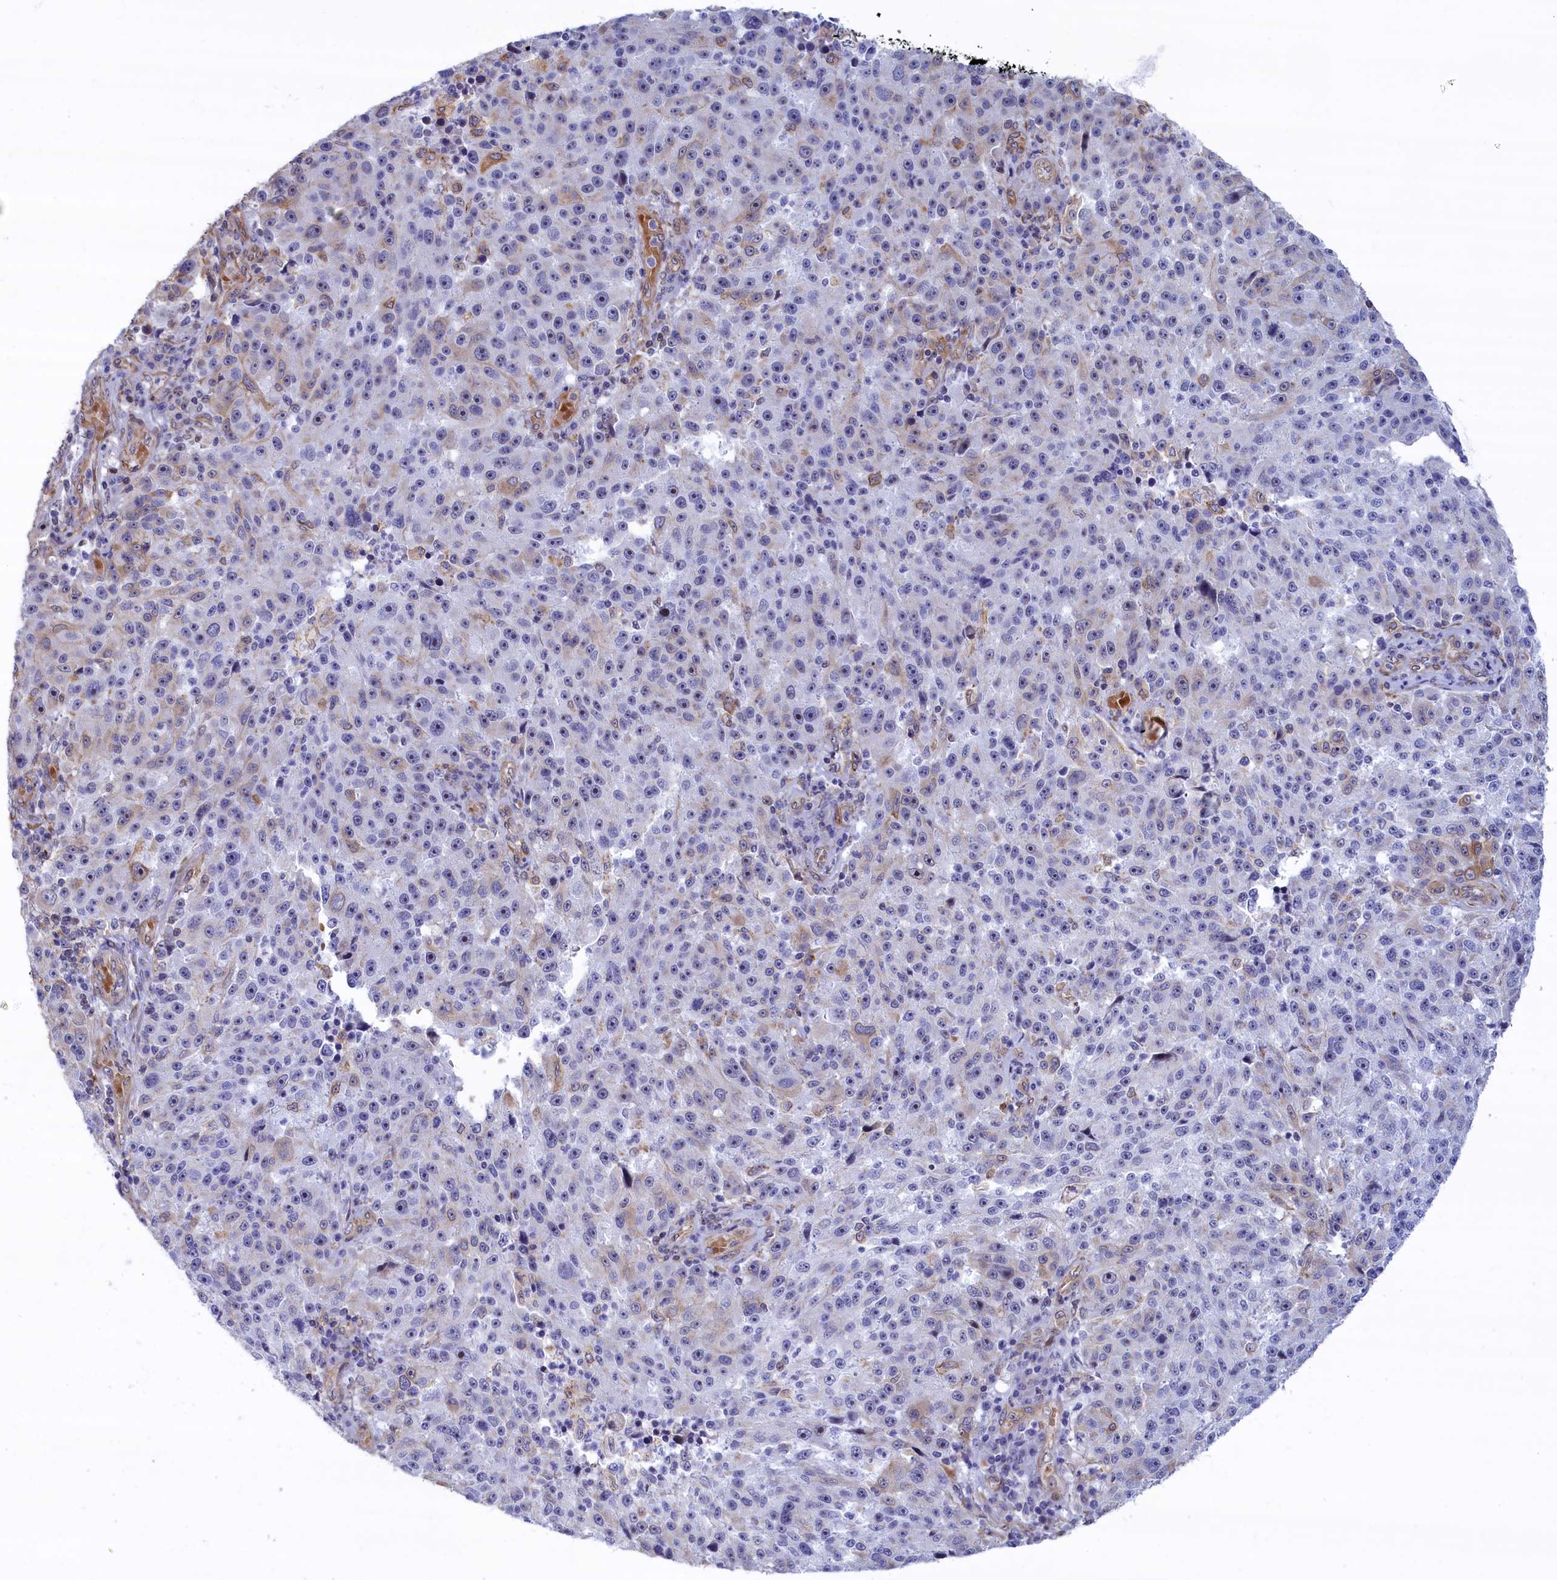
{"staining": {"intensity": "negative", "quantity": "none", "location": "none"}, "tissue": "melanoma", "cell_type": "Tumor cells", "image_type": "cancer", "snomed": [{"axis": "morphology", "description": "Malignant melanoma, NOS"}, {"axis": "topography", "description": "Skin"}], "caption": "Immunohistochemistry (IHC) histopathology image of human malignant melanoma stained for a protein (brown), which exhibits no expression in tumor cells.", "gene": "ABCC12", "patient": {"sex": "male", "age": 53}}